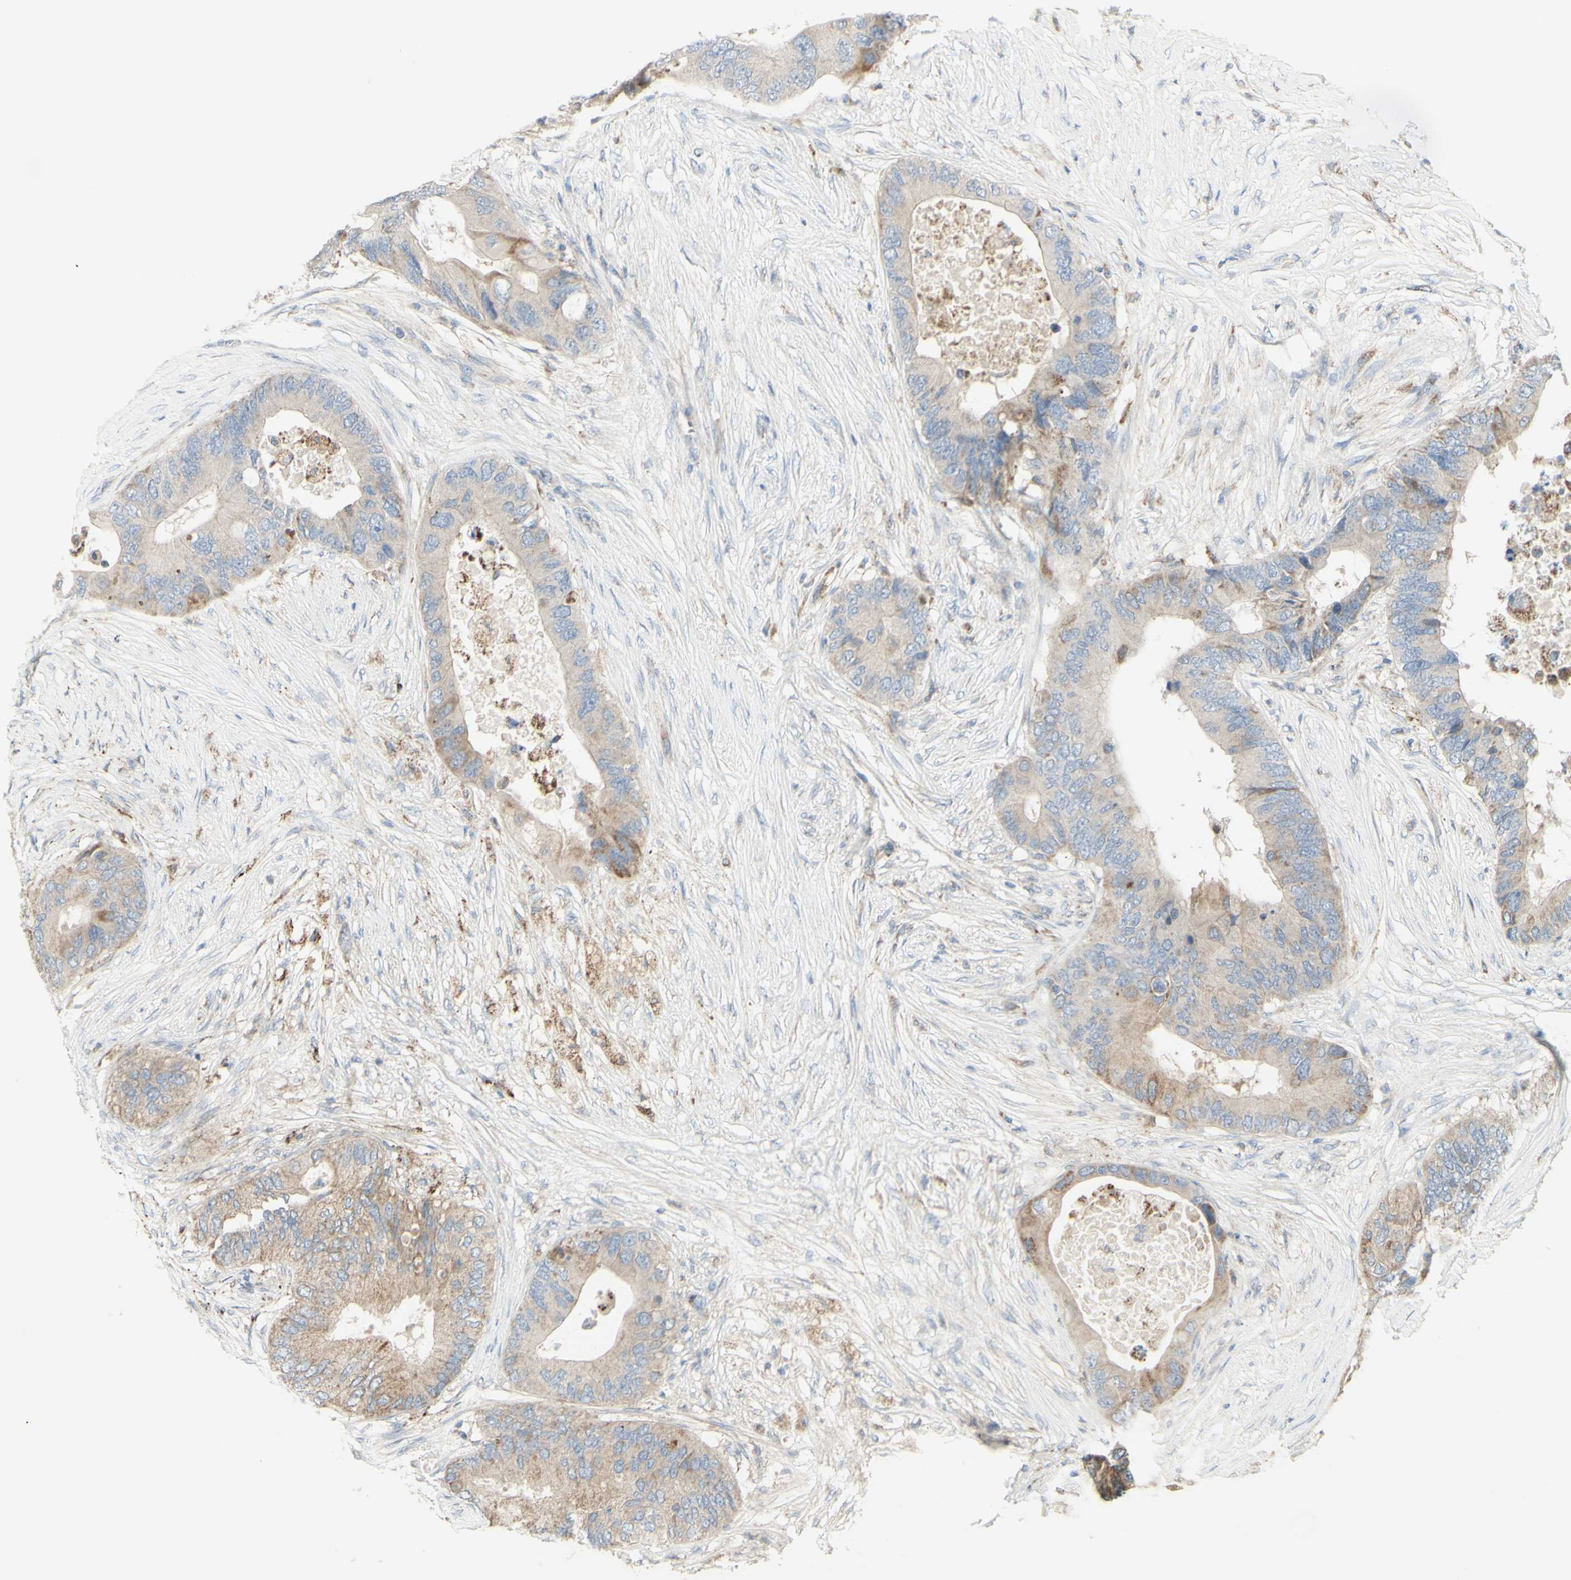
{"staining": {"intensity": "weak", "quantity": "25%-75%", "location": "cytoplasmic/membranous"}, "tissue": "colorectal cancer", "cell_type": "Tumor cells", "image_type": "cancer", "snomed": [{"axis": "morphology", "description": "Adenocarcinoma, NOS"}, {"axis": "topography", "description": "Colon"}], "caption": "Colorectal cancer stained for a protein shows weak cytoplasmic/membranous positivity in tumor cells. (Brightfield microscopy of DAB IHC at high magnification).", "gene": "CNTNAP1", "patient": {"sex": "male", "age": 71}}